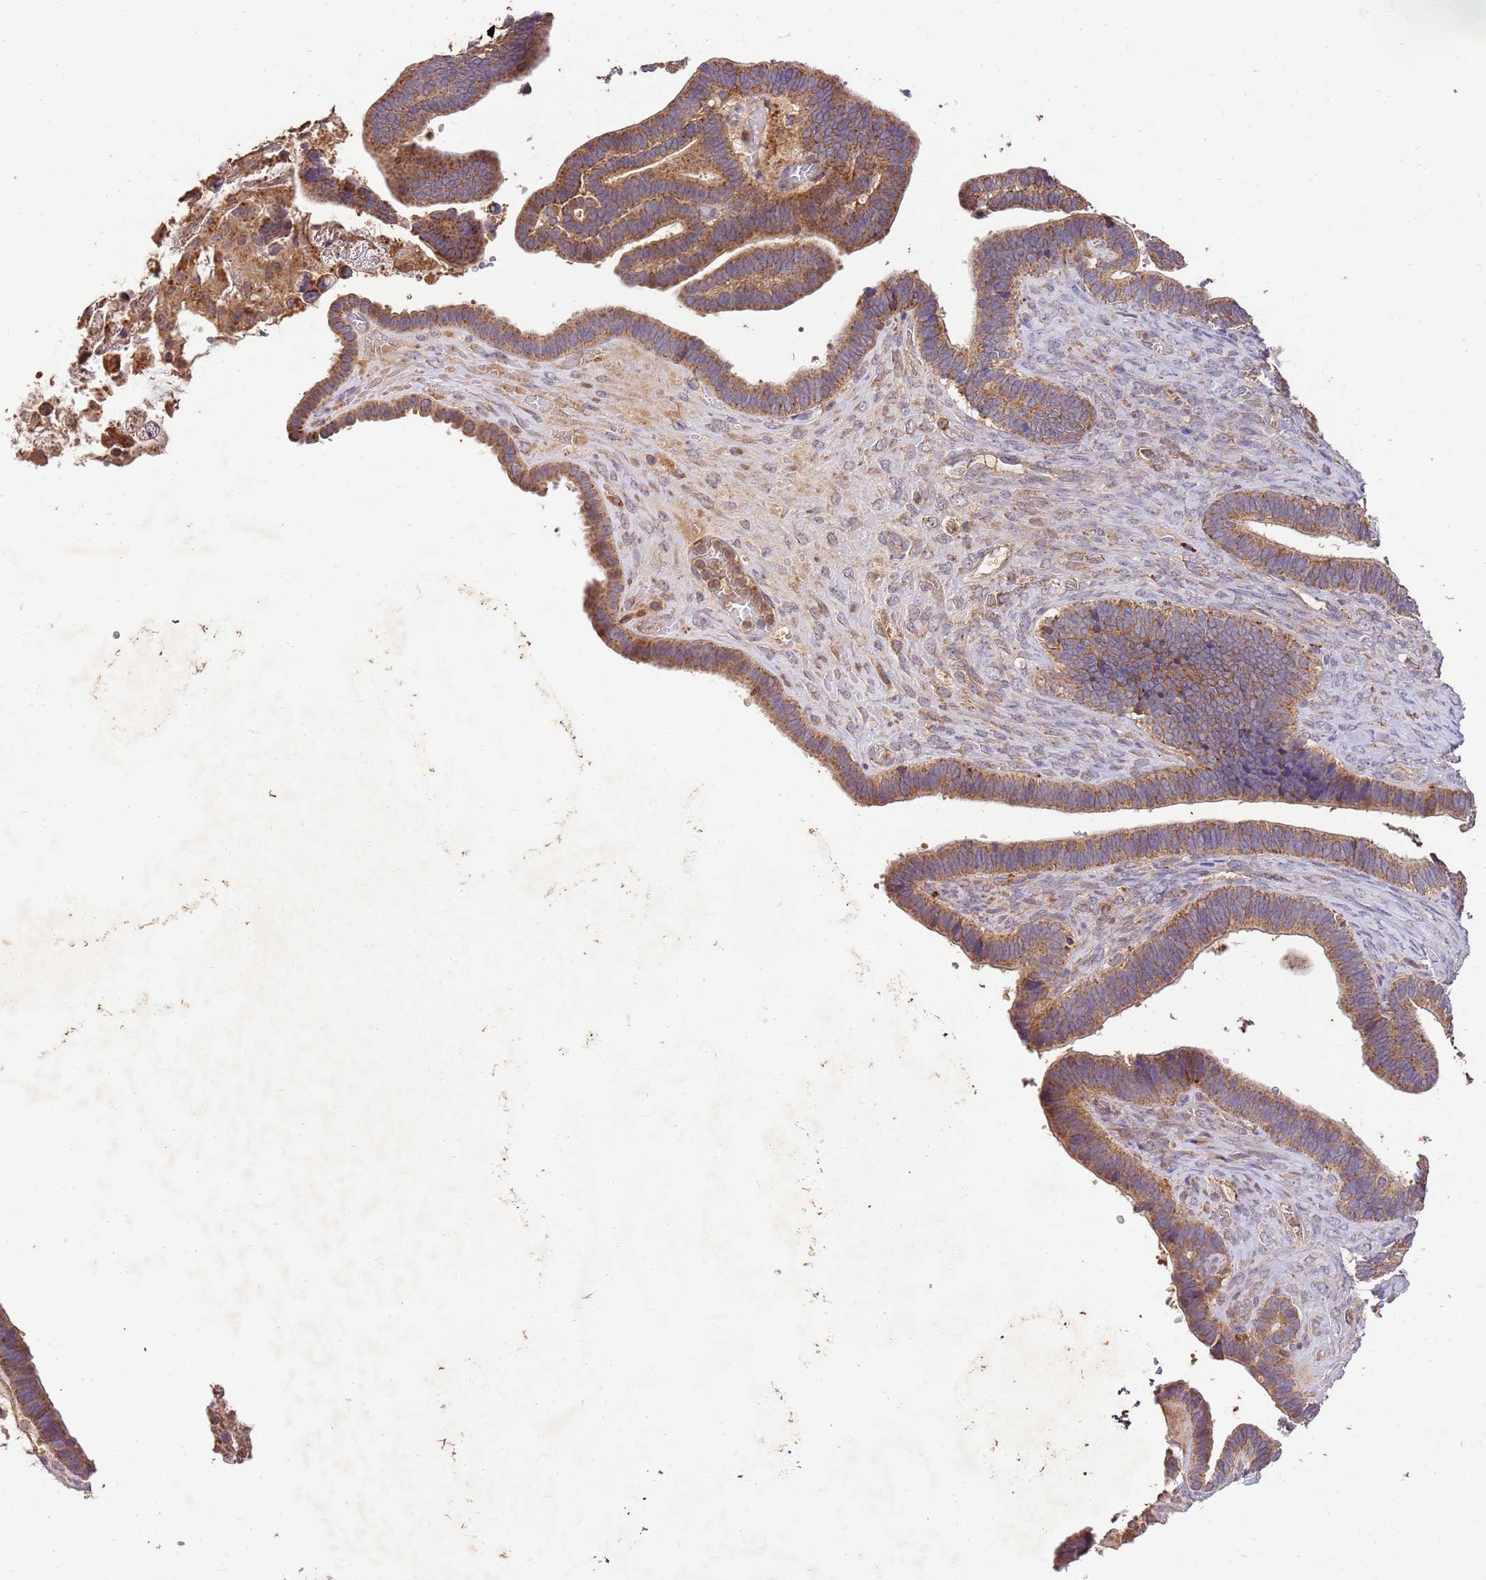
{"staining": {"intensity": "moderate", "quantity": ">75%", "location": "cytoplasmic/membranous"}, "tissue": "ovarian cancer", "cell_type": "Tumor cells", "image_type": "cancer", "snomed": [{"axis": "morphology", "description": "Cystadenocarcinoma, serous, NOS"}, {"axis": "topography", "description": "Ovary"}], "caption": "Immunohistochemistry image of neoplastic tissue: human ovarian cancer (serous cystadenocarcinoma) stained using immunohistochemistry (IHC) demonstrates medium levels of moderate protein expression localized specifically in the cytoplasmic/membranous of tumor cells, appearing as a cytoplasmic/membranous brown color.", "gene": "LRRC28", "patient": {"sex": "female", "age": 56}}